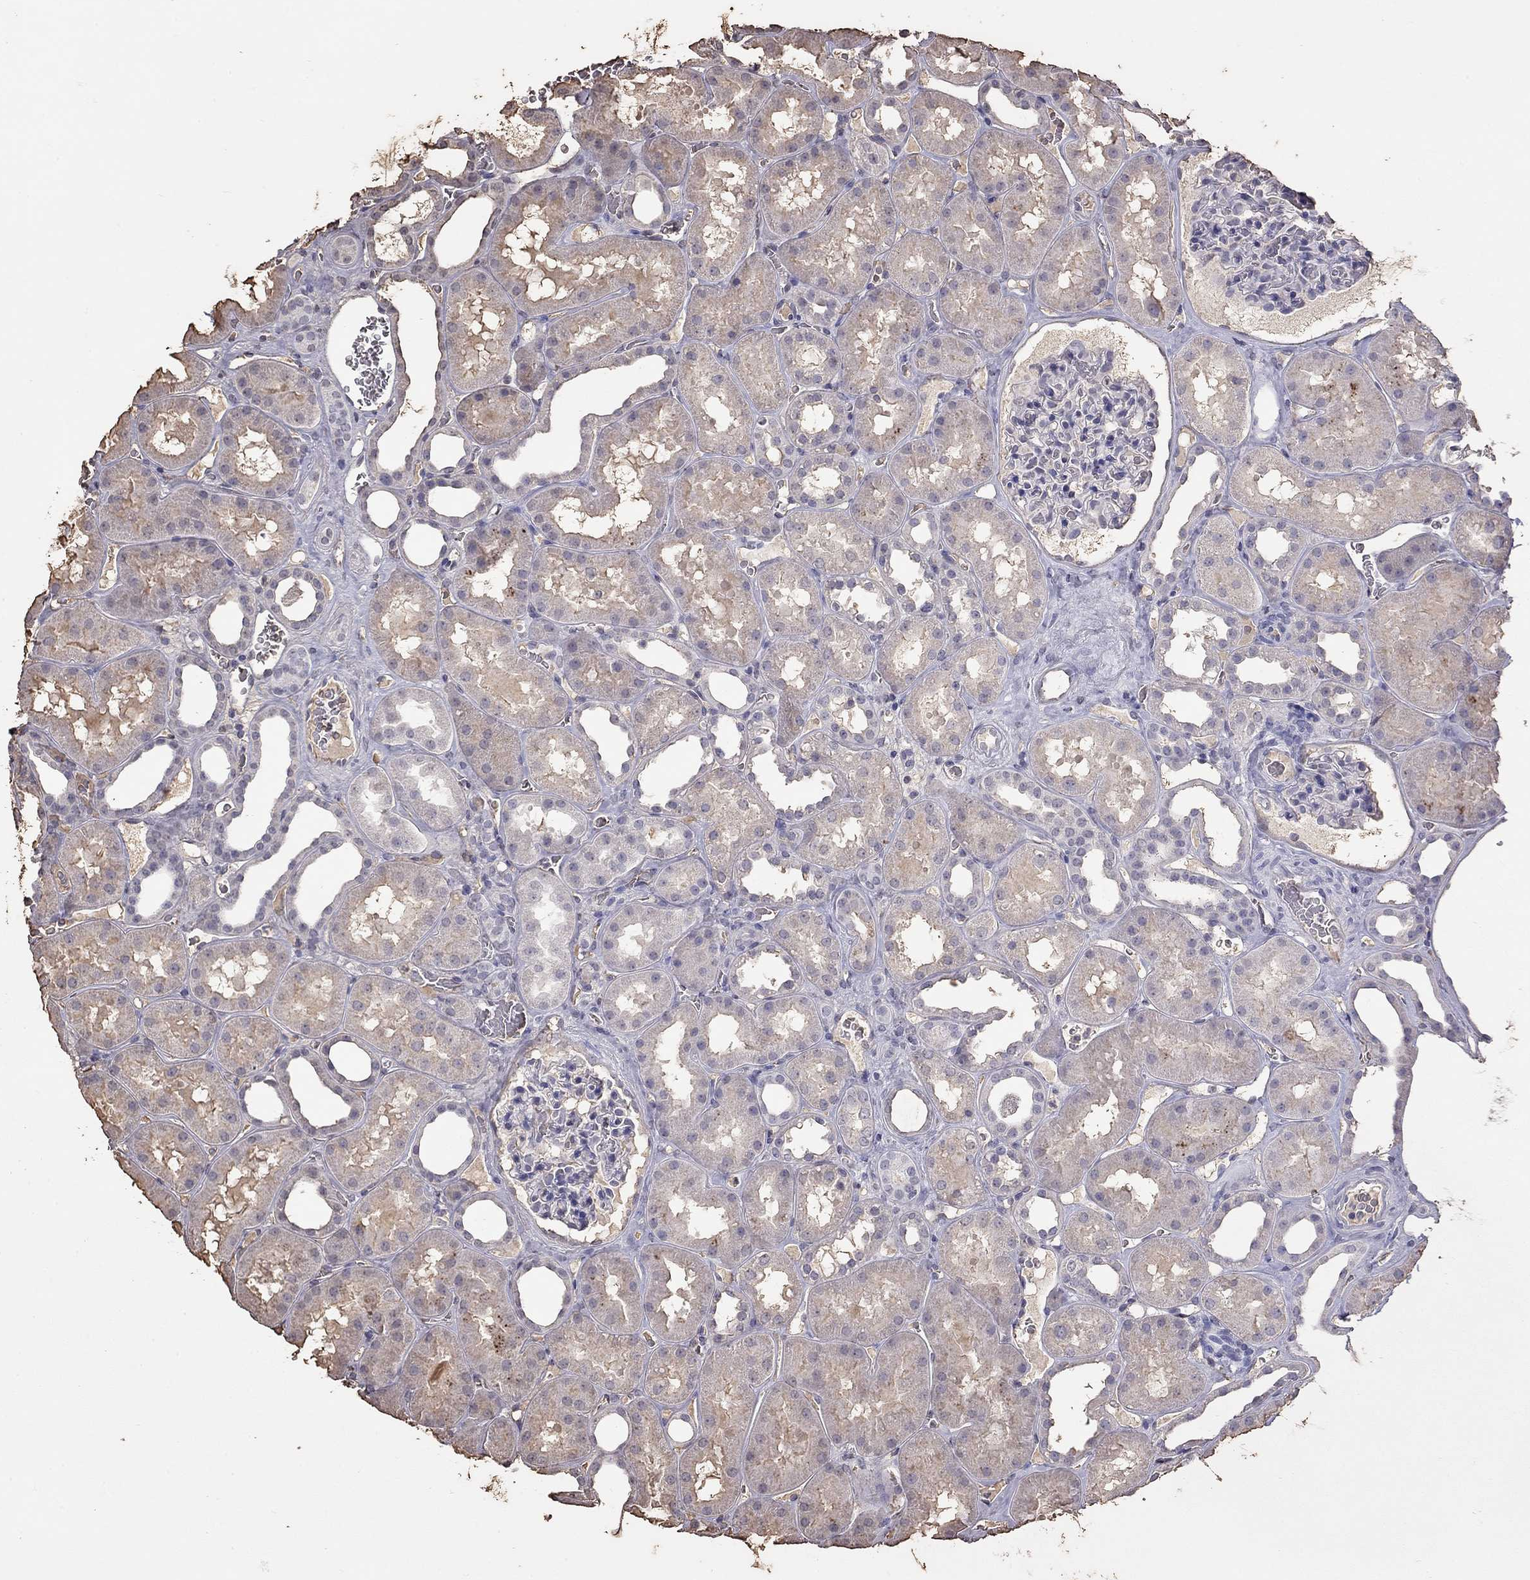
{"staining": {"intensity": "negative", "quantity": "none", "location": "none"}, "tissue": "kidney", "cell_type": "Cells in glomeruli", "image_type": "normal", "snomed": [{"axis": "morphology", "description": "Normal tissue, NOS"}, {"axis": "topography", "description": "Kidney"}], "caption": "Immunohistochemical staining of benign human kidney demonstrates no significant staining in cells in glomeruli. (DAB (3,3'-diaminobenzidine) immunohistochemistry visualized using brightfield microscopy, high magnification).", "gene": "SUN3", "patient": {"sex": "female", "age": 41}}